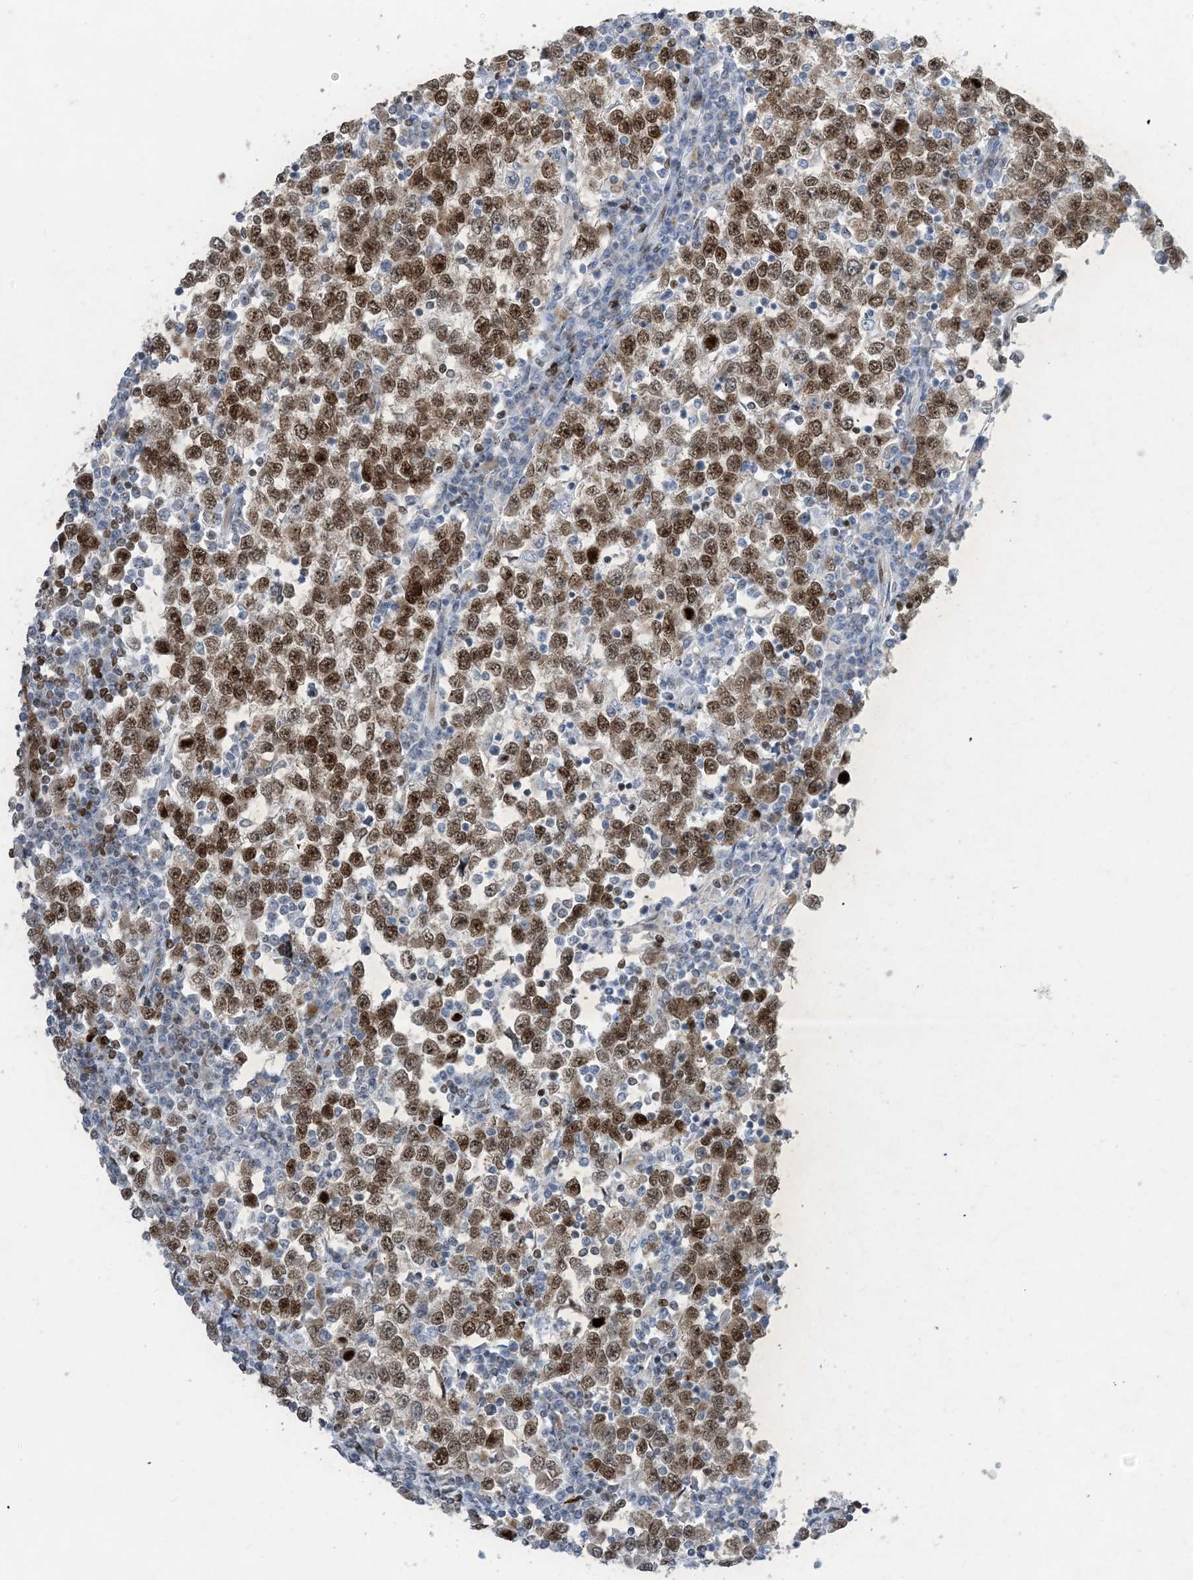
{"staining": {"intensity": "strong", "quantity": ">75%", "location": "nuclear"}, "tissue": "testis cancer", "cell_type": "Tumor cells", "image_type": "cancer", "snomed": [{"axis": "morphology", "description": "Seminoma, NOS"}, {"axis": "topography", "description": "Testis"}], "caption": "A micrograph of human testis seminoma stained for a protein shows strong nuclear brown staining in tumor cells.", "gene": "SLC25A53", "patient": {"sex": "male", "age": 65}}